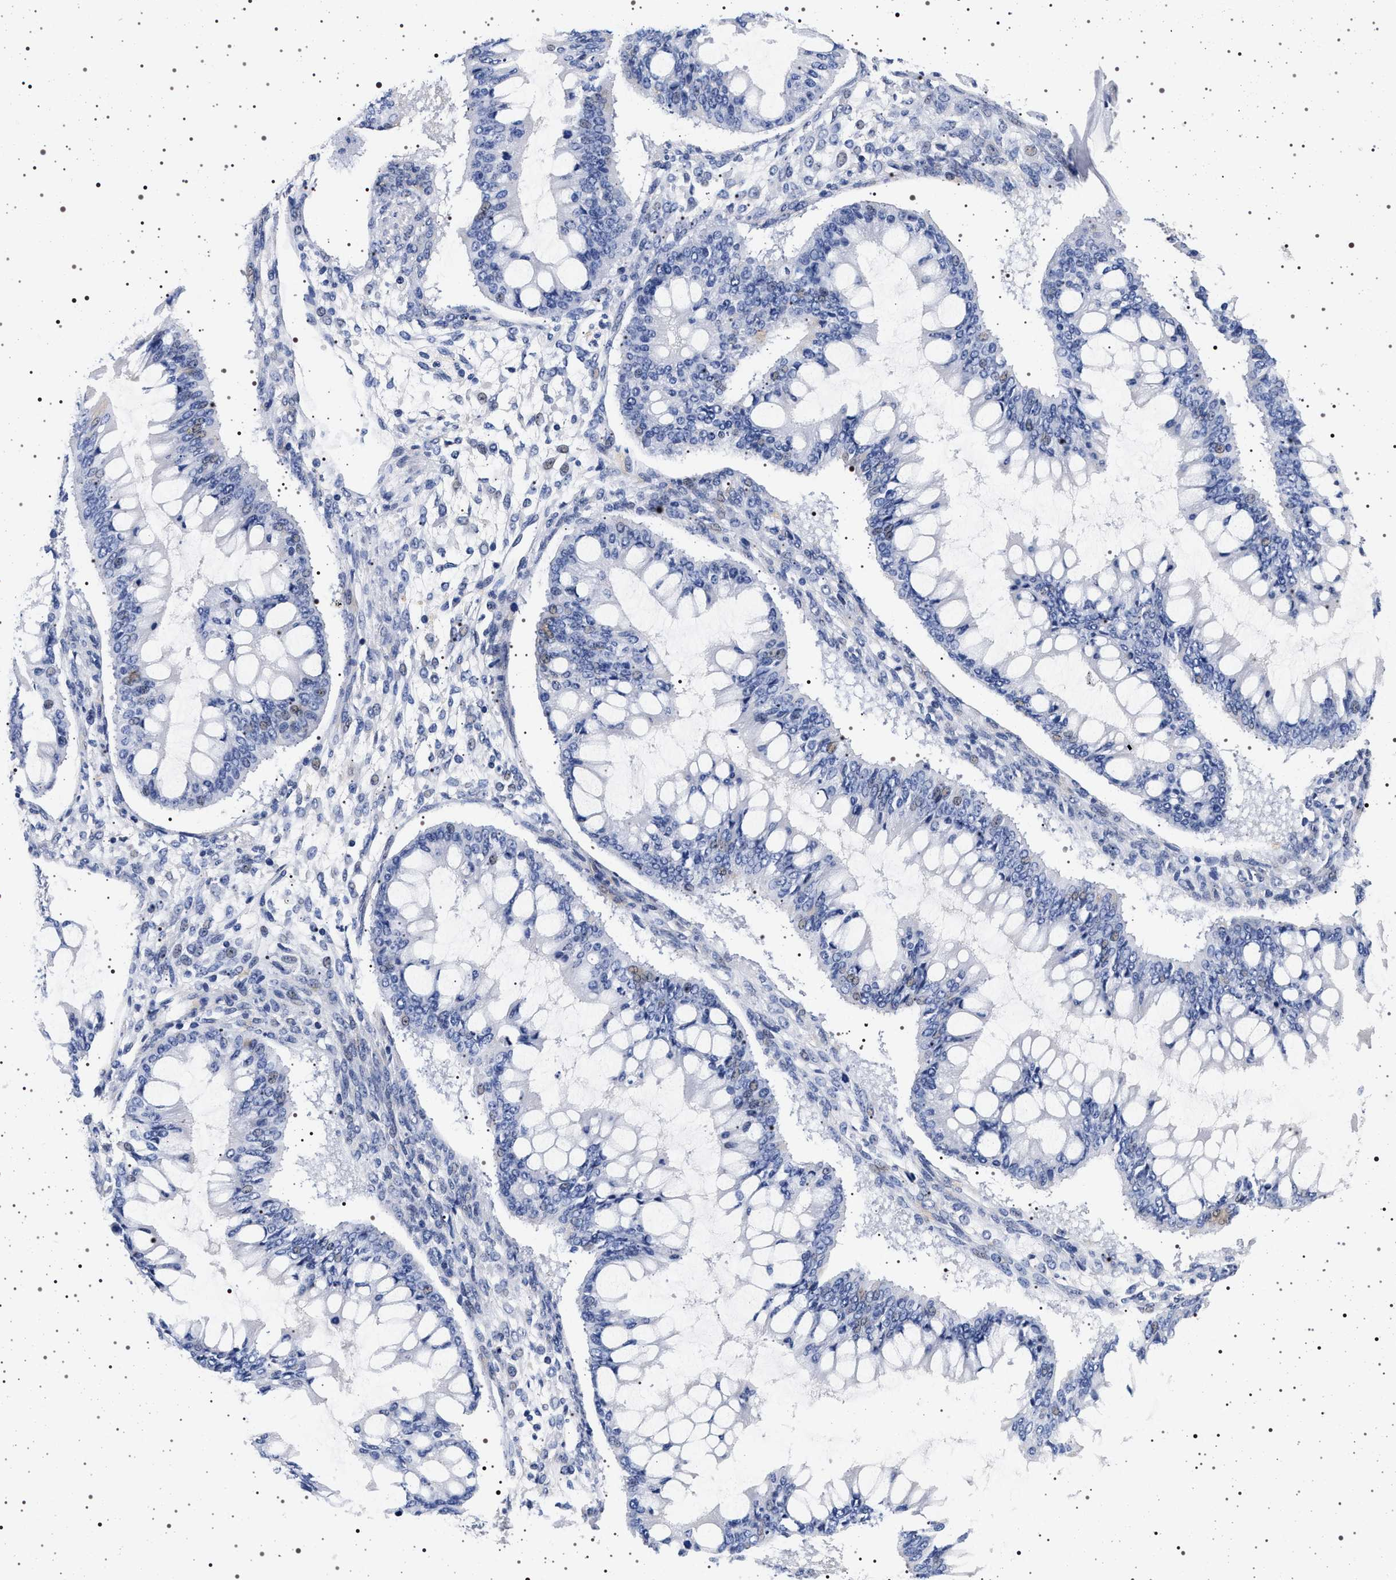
{"staining": {"intensity": "negative", "quantity": "none", "location": "none"}, "tissue": "ovarian cancer", "cell_type": "Tumor cells", "image_type": "cancer", "snomed": [{"axis": "morphology", "description": "Cystadenocarcinoma, mucinous, NOS"}, {"axis": "topography", "description": "Ovary"}], "caption": "Immunohistochemistry photomicrograph of neoplastic tissue: mucinous cystadenocarcinoma (ovarian) stained with DAB exhibits no significant protein staining in tumor cells.", "gene": "MAPK10", "patient": {"sex": "female", "age": 73}}